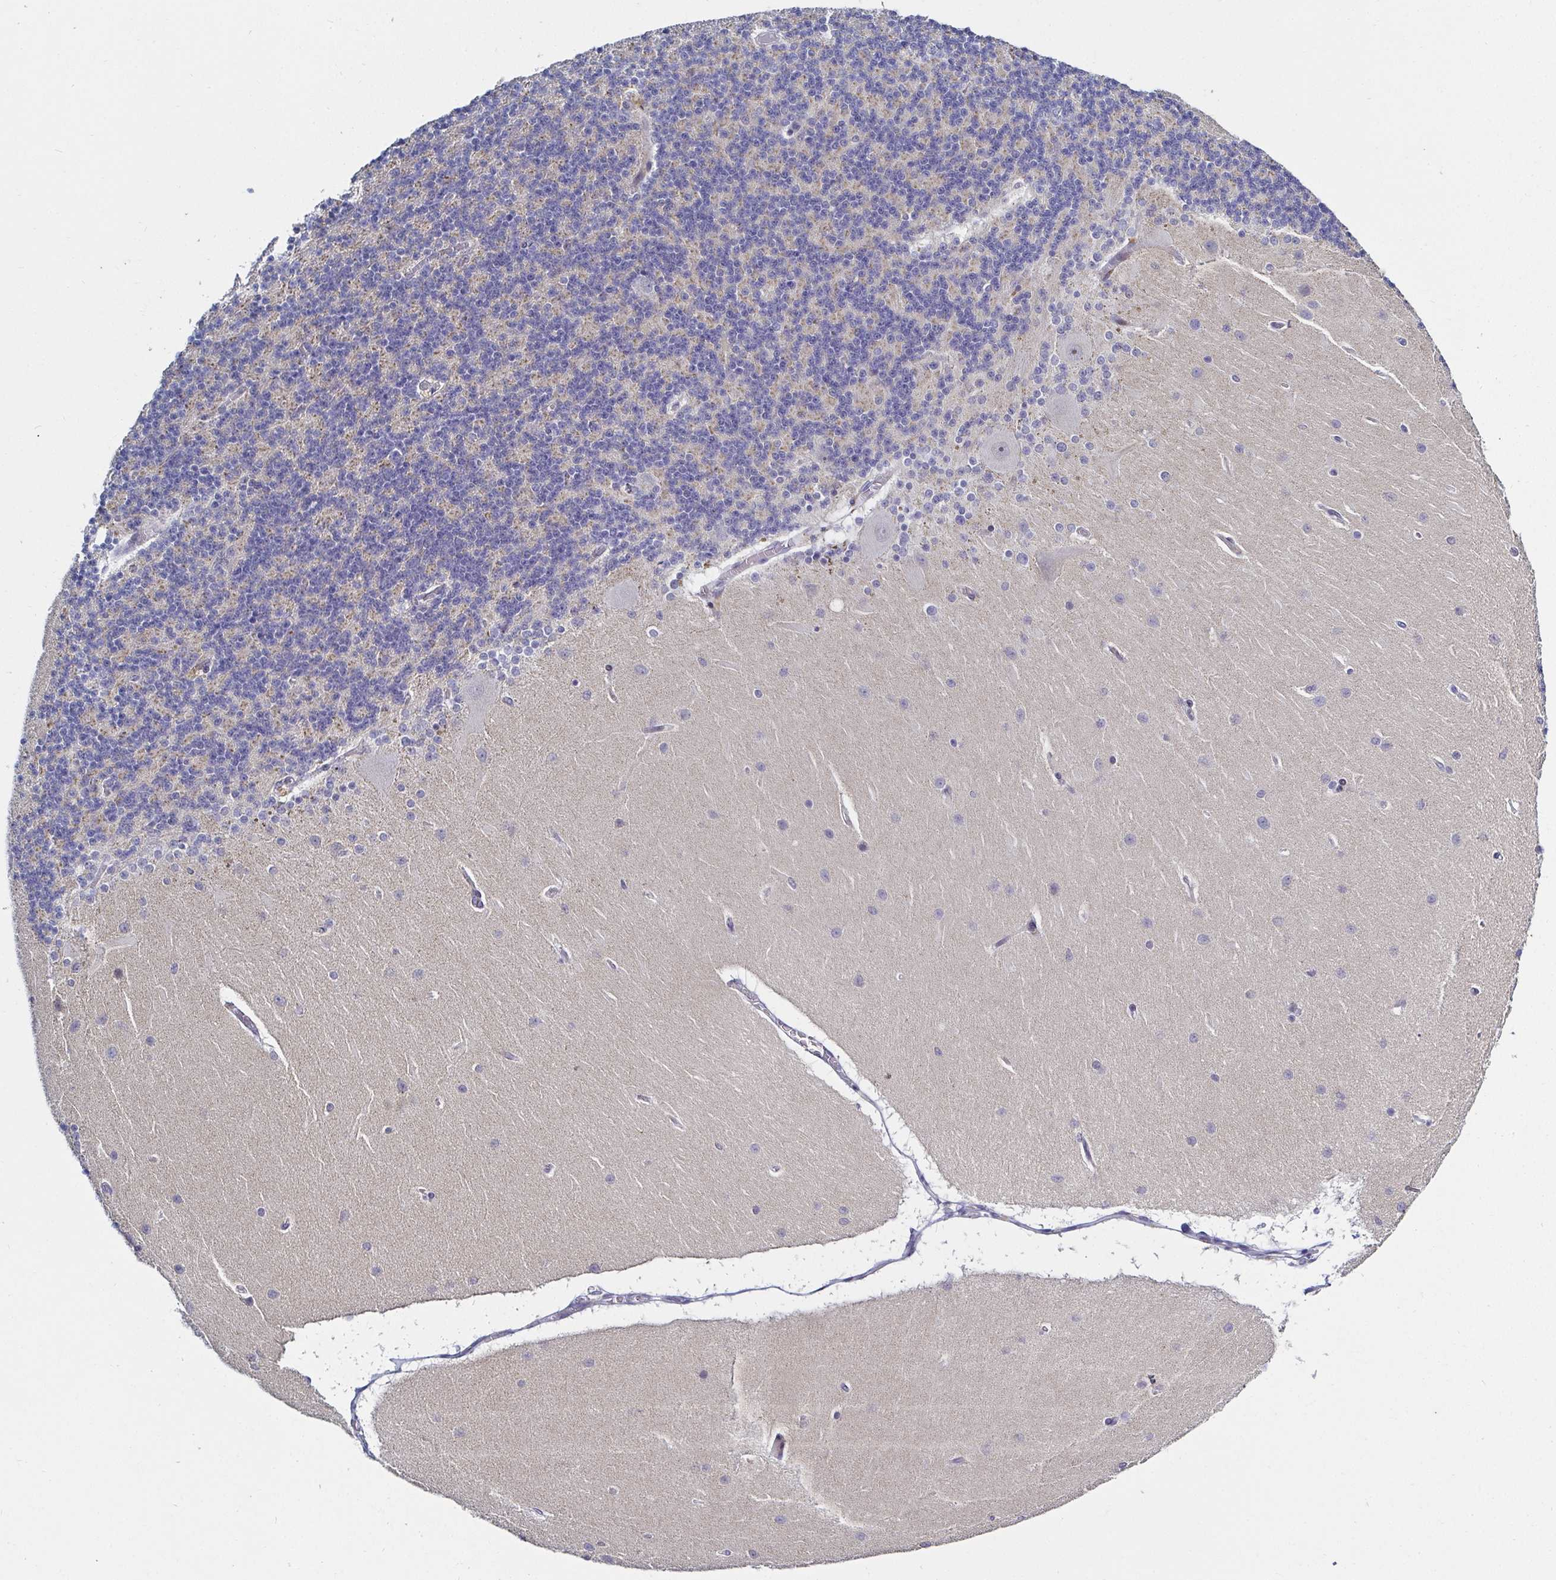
{"staining": {"intensity": "negative", "quantity": "none", "location": "none"}, "tissue": "cerebellum", "cell_type": "Cells in granular layer", "image_type": "normal", "snomed": [{"axis": "morphology", "description": "Normal tissue, NOS"}, {"axis": "topography", "description": "Cerebellum"}], "caption": "DAB (3,3'-diaminobenzidine) immunohistochemical staining of unremarkable cerebellum demonstrates no significant staining in cells in granular layer.", "gene": "OR10K1", "patient": {"sex": "female", "age": 54}}